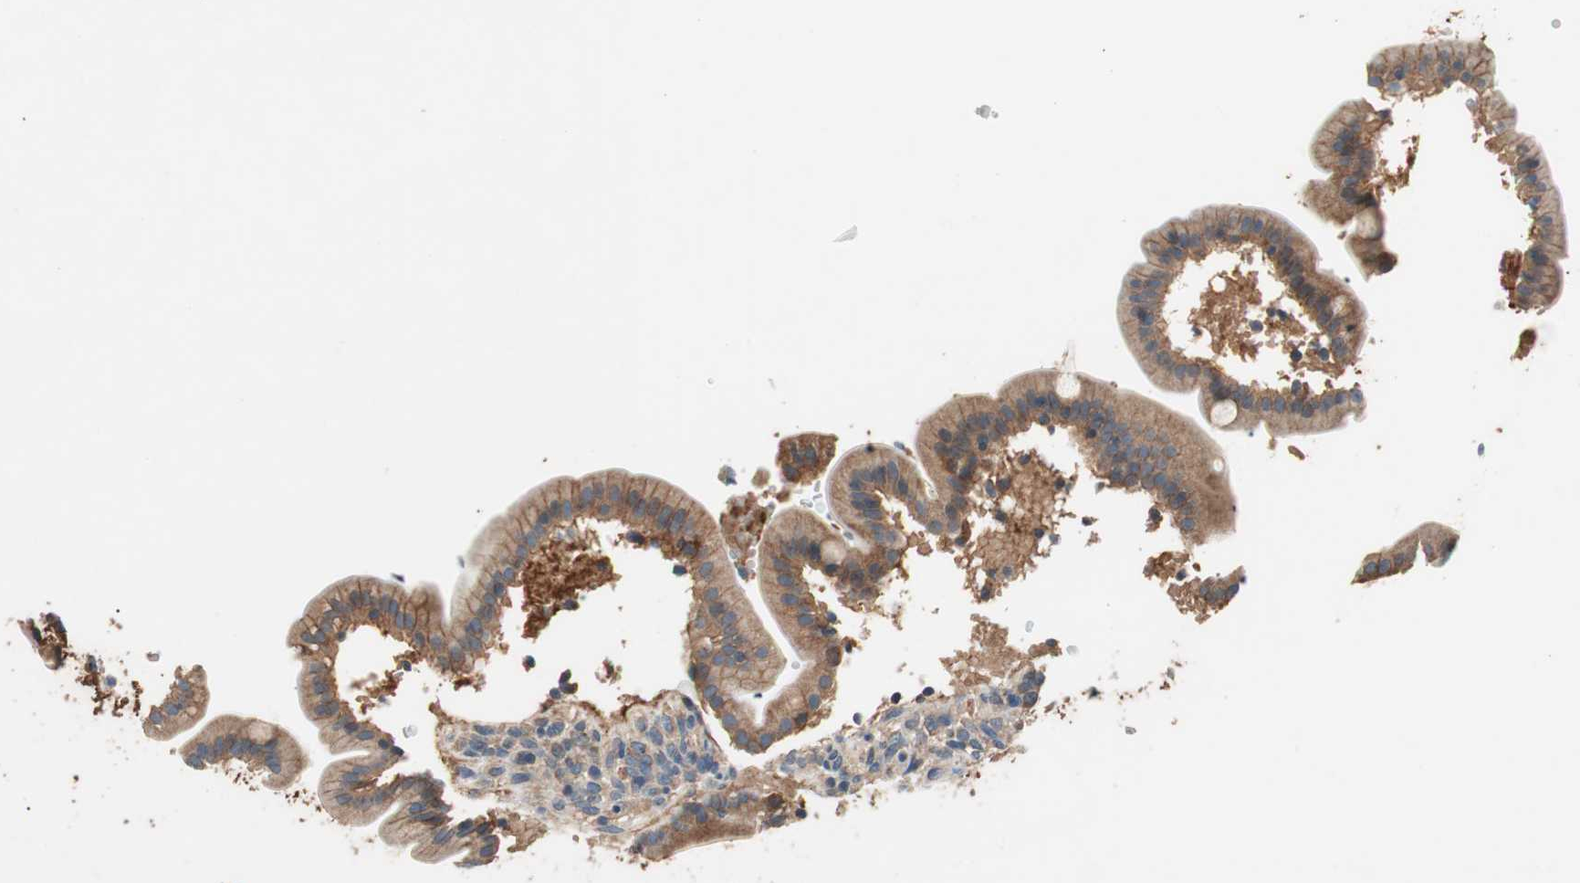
{"staining": {"intensity": "moderate", "quantity": ">75%", "location": "cytoplasmic/membranous"}, "tissue": "duodenum", "cell_type": "Glandular cells", "image_type": "normal", "snomed": [{"axis": "morphology", "description": "Normal tissue, NOS"}, {"axis": "topography", "description": "Duodenum"}], "caption": "This image reveals IHC staining of unremarkable human duodenum, with medium moderate cytoplasmic/membranous staining in approximately >75% of glandular cells.", "gene": "HPN", "patient": {"sex": "male", "age": 54}}